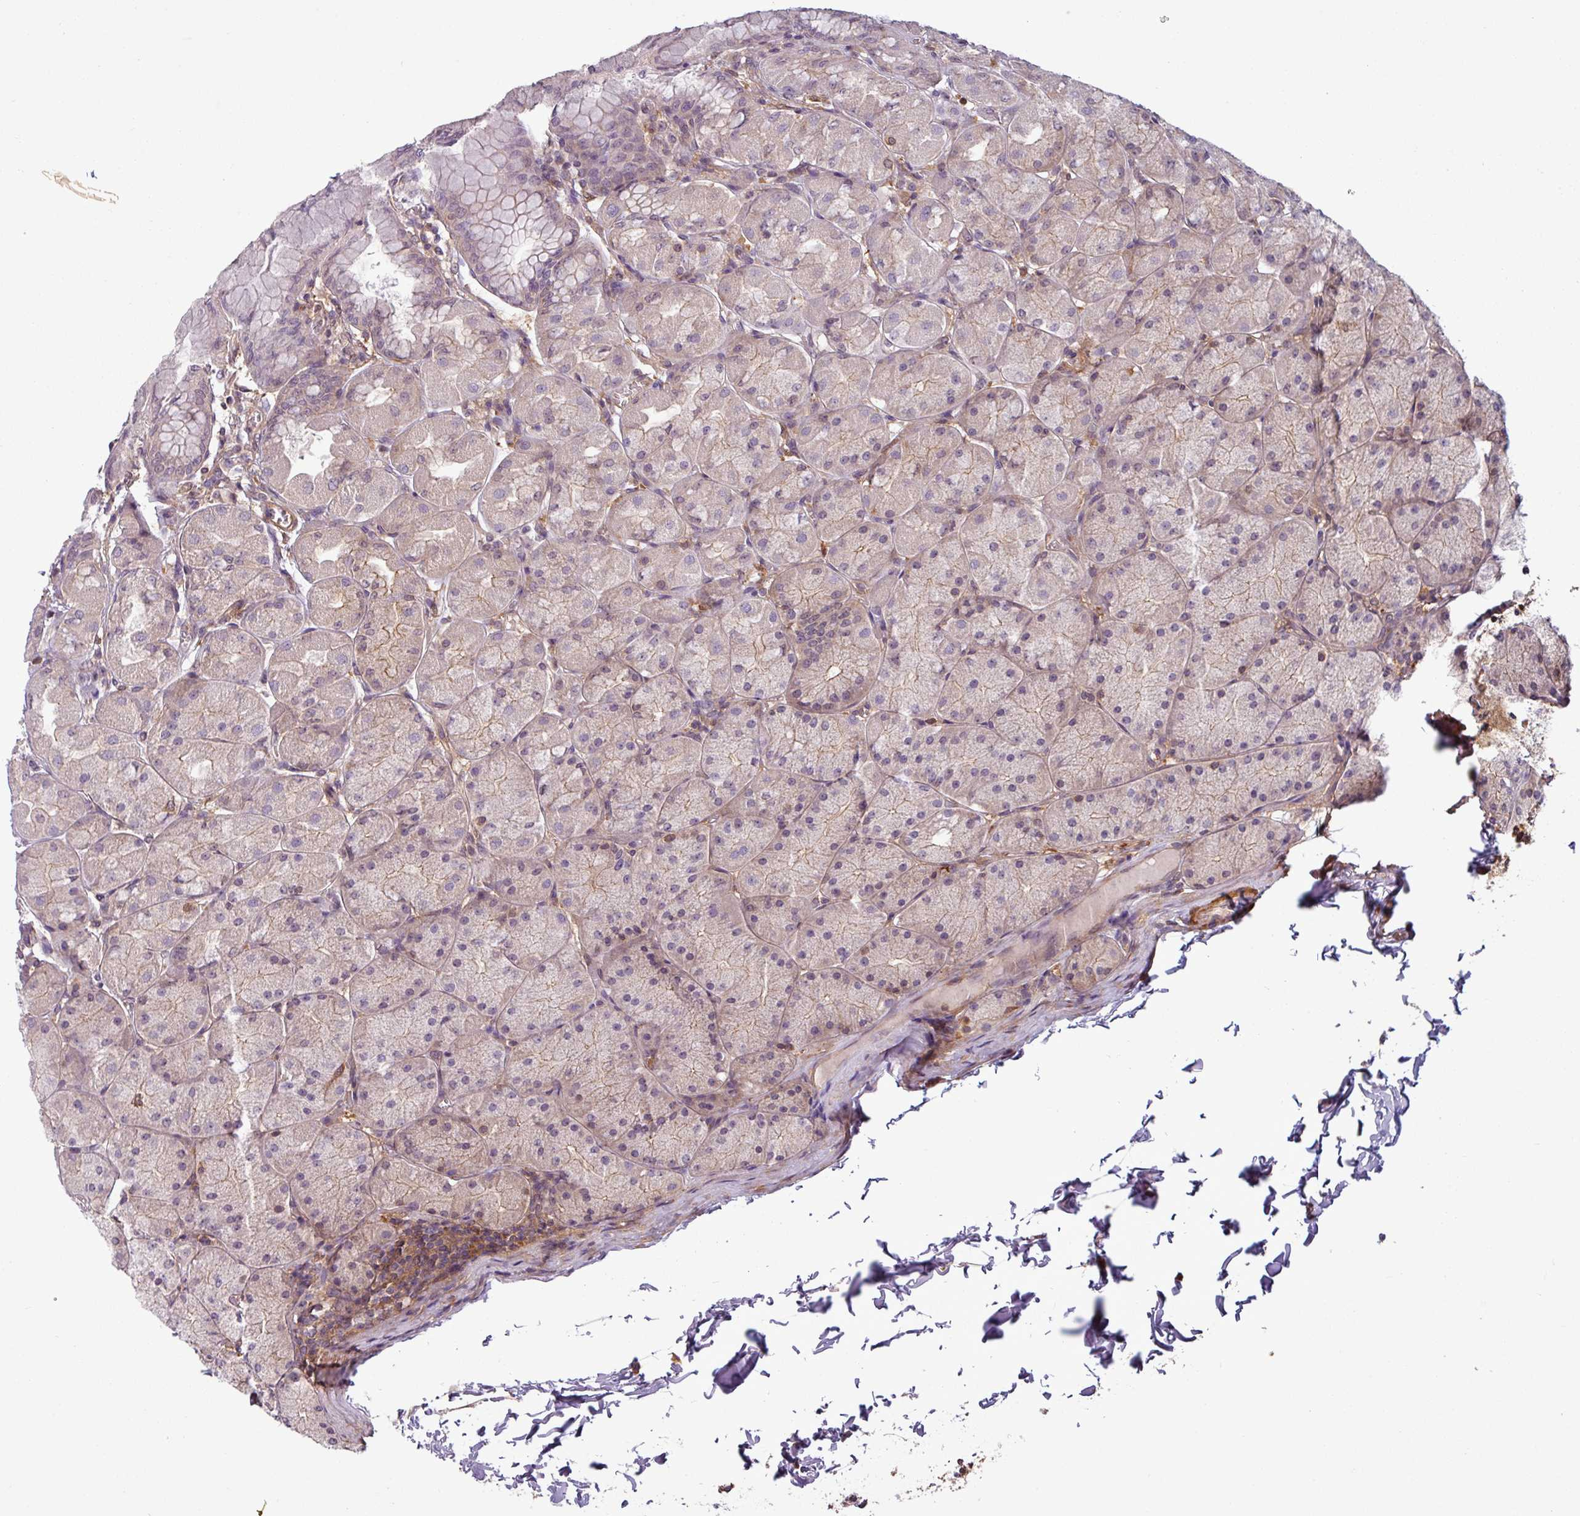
{"staining": {"intensity": "weak", "quantity": "<25%", "location": "cytoplasmic/membranous"}, "tissue": "stomach", "cell_type": "Glandular cells", "image_type": "normal", "snomed": [{"axis": "morphology", "description": "Normal tissue, NOS"}, {"axis": "topography", "description": "Stomach, upper"}], "caption": "Human stomach stained for a protein using immunohistochemistry (IHC) shows no expression in glandular cells.", "gene": "SH3BGRL", "patient": {"sex": "female", "age": 56}}